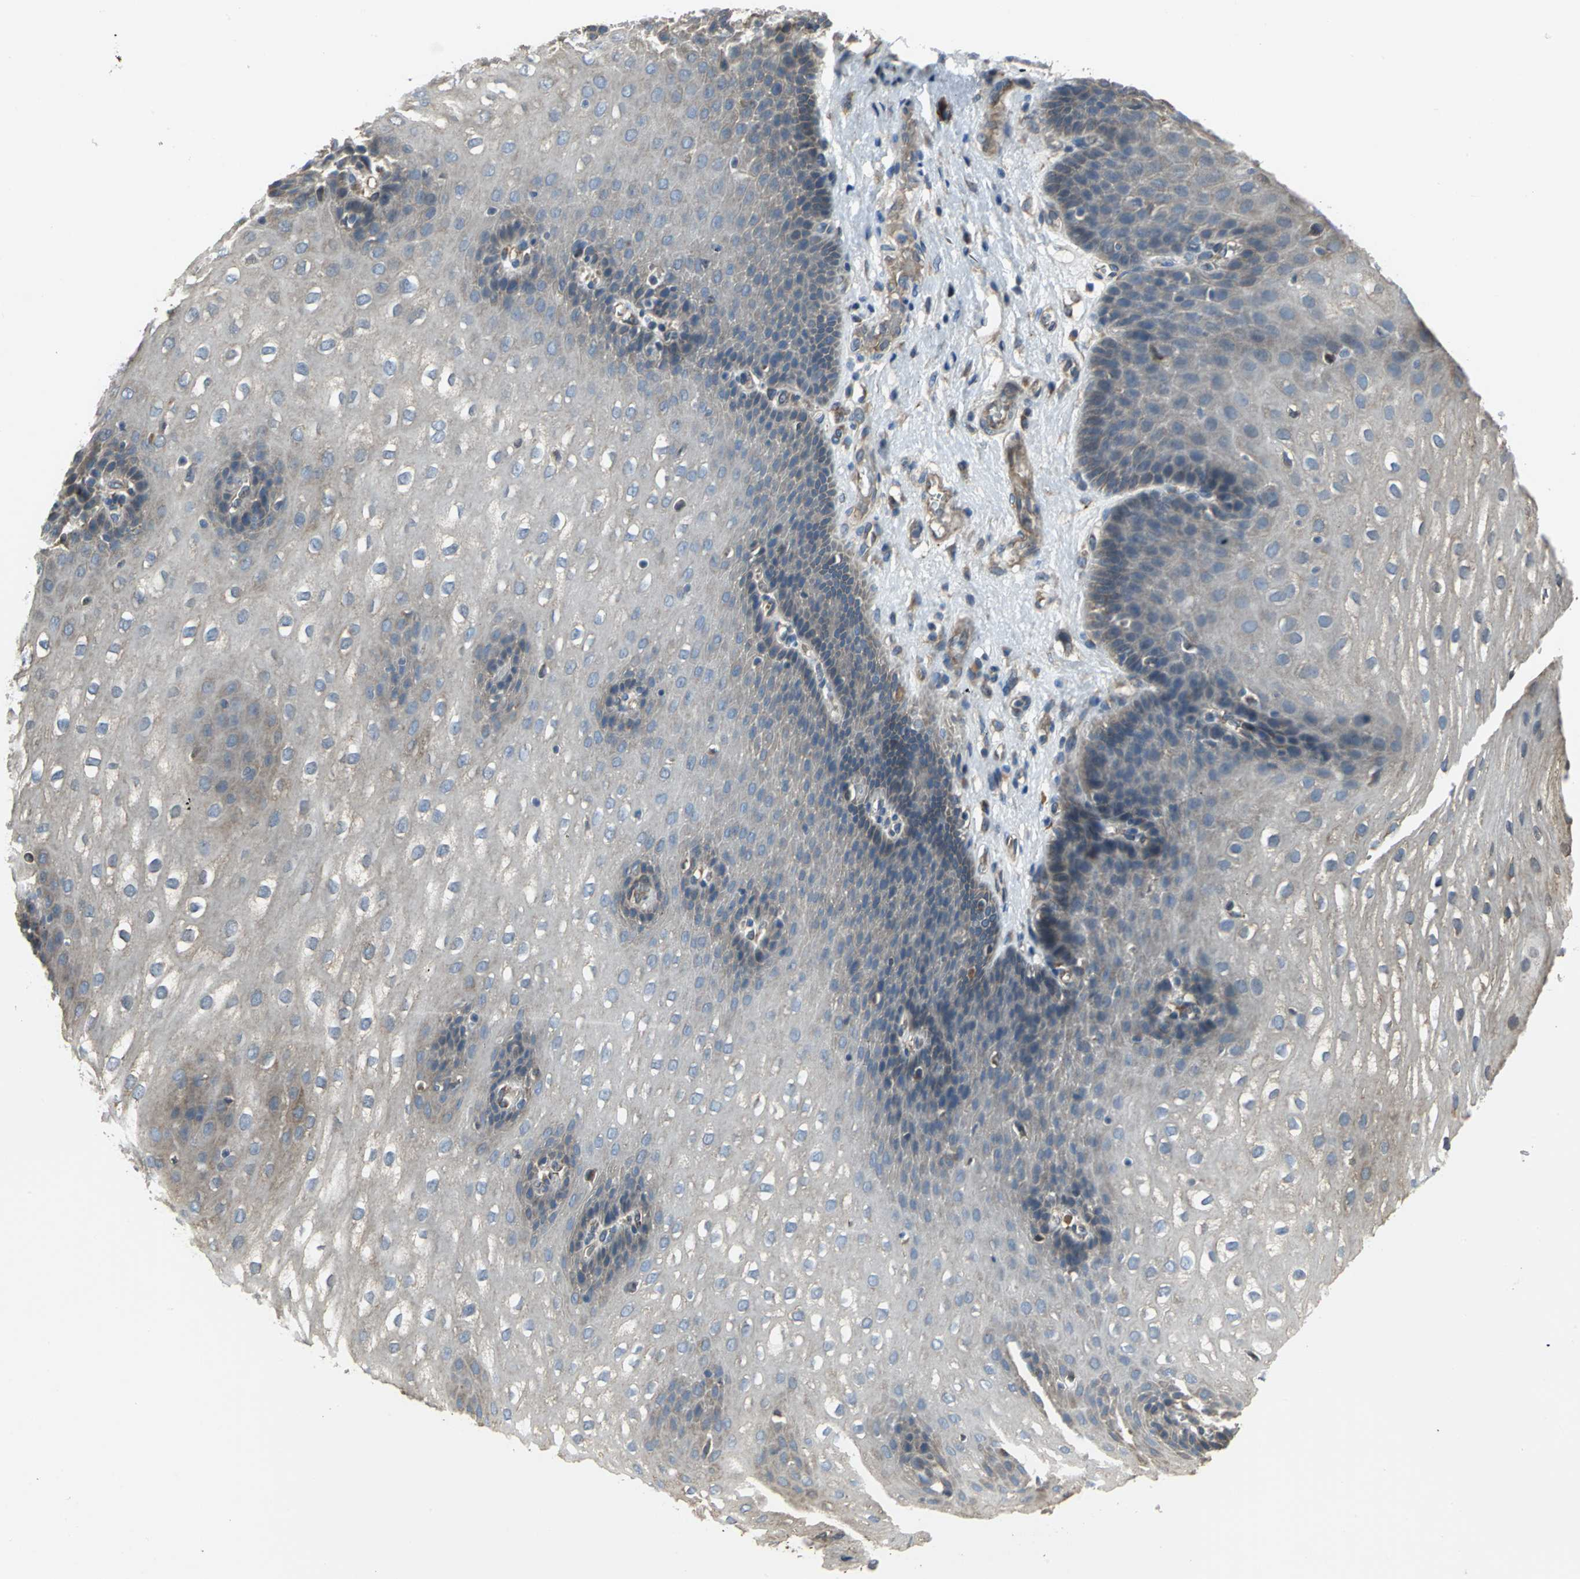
{"staining": {"intensity": "negative", "quantity": "none", "location": "none"}, "tissue": "esophagus", "cell_type": "Squamous epithelial cells", "image_type": "normal", "snomed": [{"axis": "morphology", "description": "Normal tissue, NOS"}, {"axis": "topography", "description": "Esophagus"}], "caption": "A high-resolution micrograph shows IHC staining of normal esophagus, which displays no significant staining in squamous epithelial cells.", "gene": "SYVN1", "patient": {"sex": "male", "age": 48}}